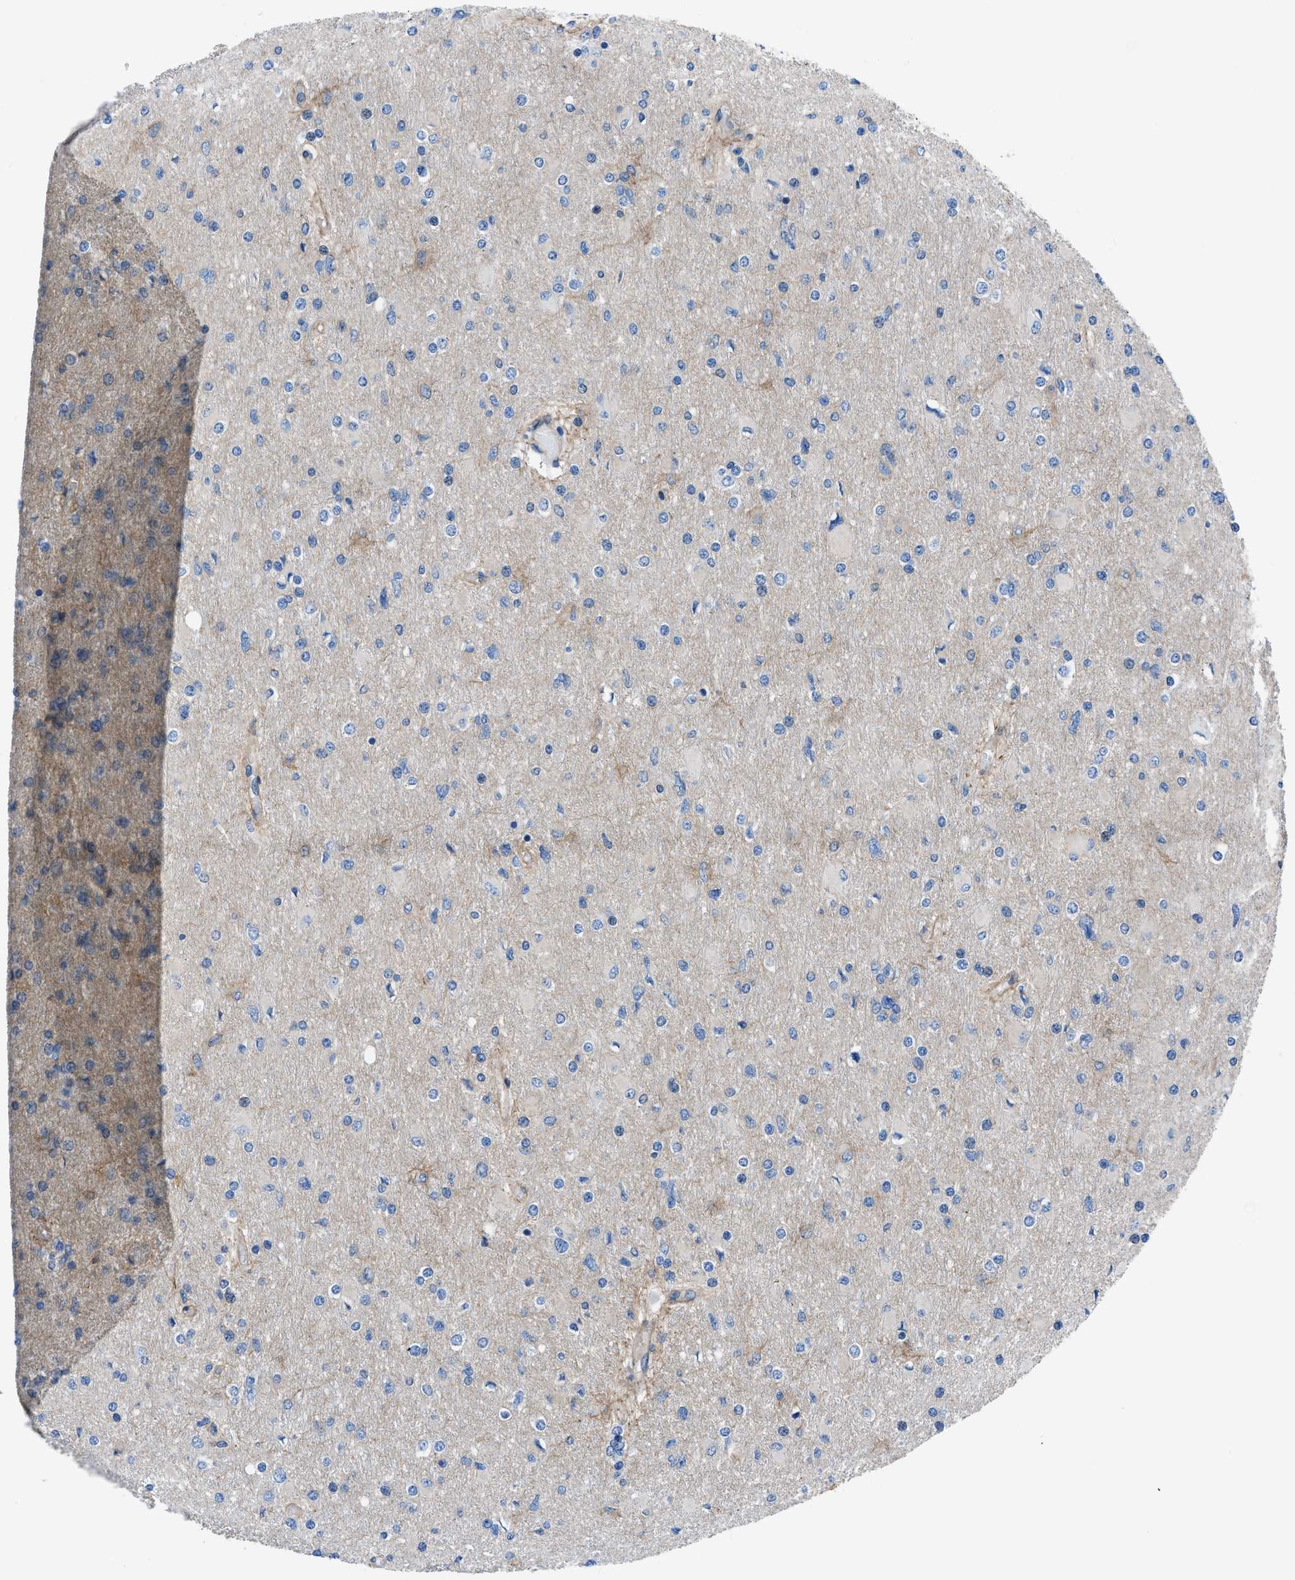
{"staining": {"intensity": "negative", "quantity": "none", "location": "none"}, "tissue": "glioma", "cell_type": "Tumor cells", "image_type": "cancer", "snomed": [{"axis": "morphology", "description": "Glioma, malignant, High grade"}, {"axis": "topography", "description": "Cerebral cortex"}], "caption": "High magnification brightfield microscopy of high-grade glioma (malignant) stained with DAB (brown) and counterstained with hematoxylin (blue): tumor cells show no significant expression.", "gene": "DMAC1", "patient": {"sex": "female", "age": 36}}